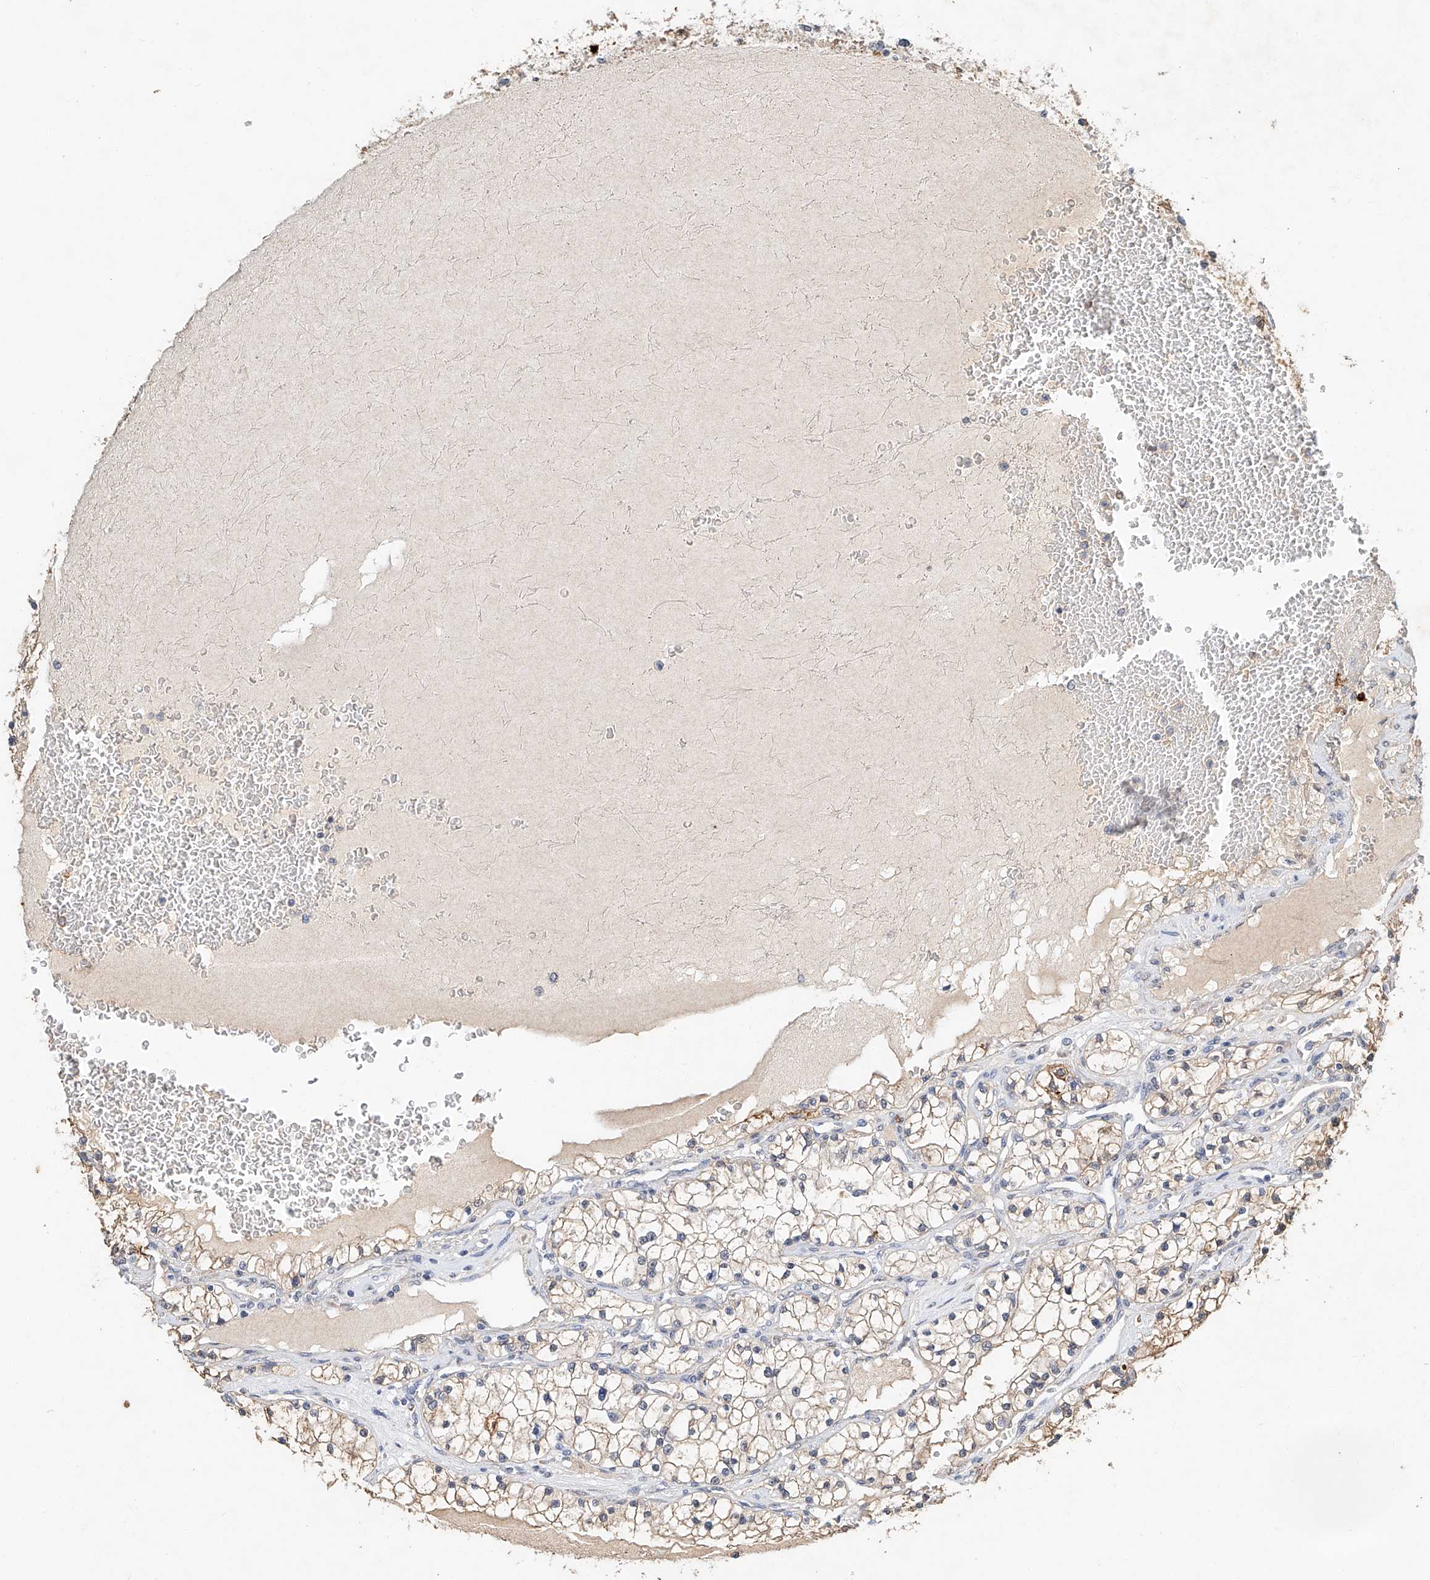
{"staining": {"intensity": "weak", "quantity": ">75%", "location": "cytoplasmic/membranous"}, "tissue": "renal cancer", "cell_type": "Tumor cells", "image_type": "cancer", "snomed": [{"axis": "morphology", "description": "Adenocarcinoma, NOS"}, {"axis": "topography", "description": "Kidney"}], "caption": "An IHC photomicrograph of tumor tissue is shown. Protein staining in brown labels weak cytoplasmic/membranous positivity in renal adenocarcinoma within tumor cells.", "gene": "CTDP1", "patient": {"sex": "male", "age": 68}}